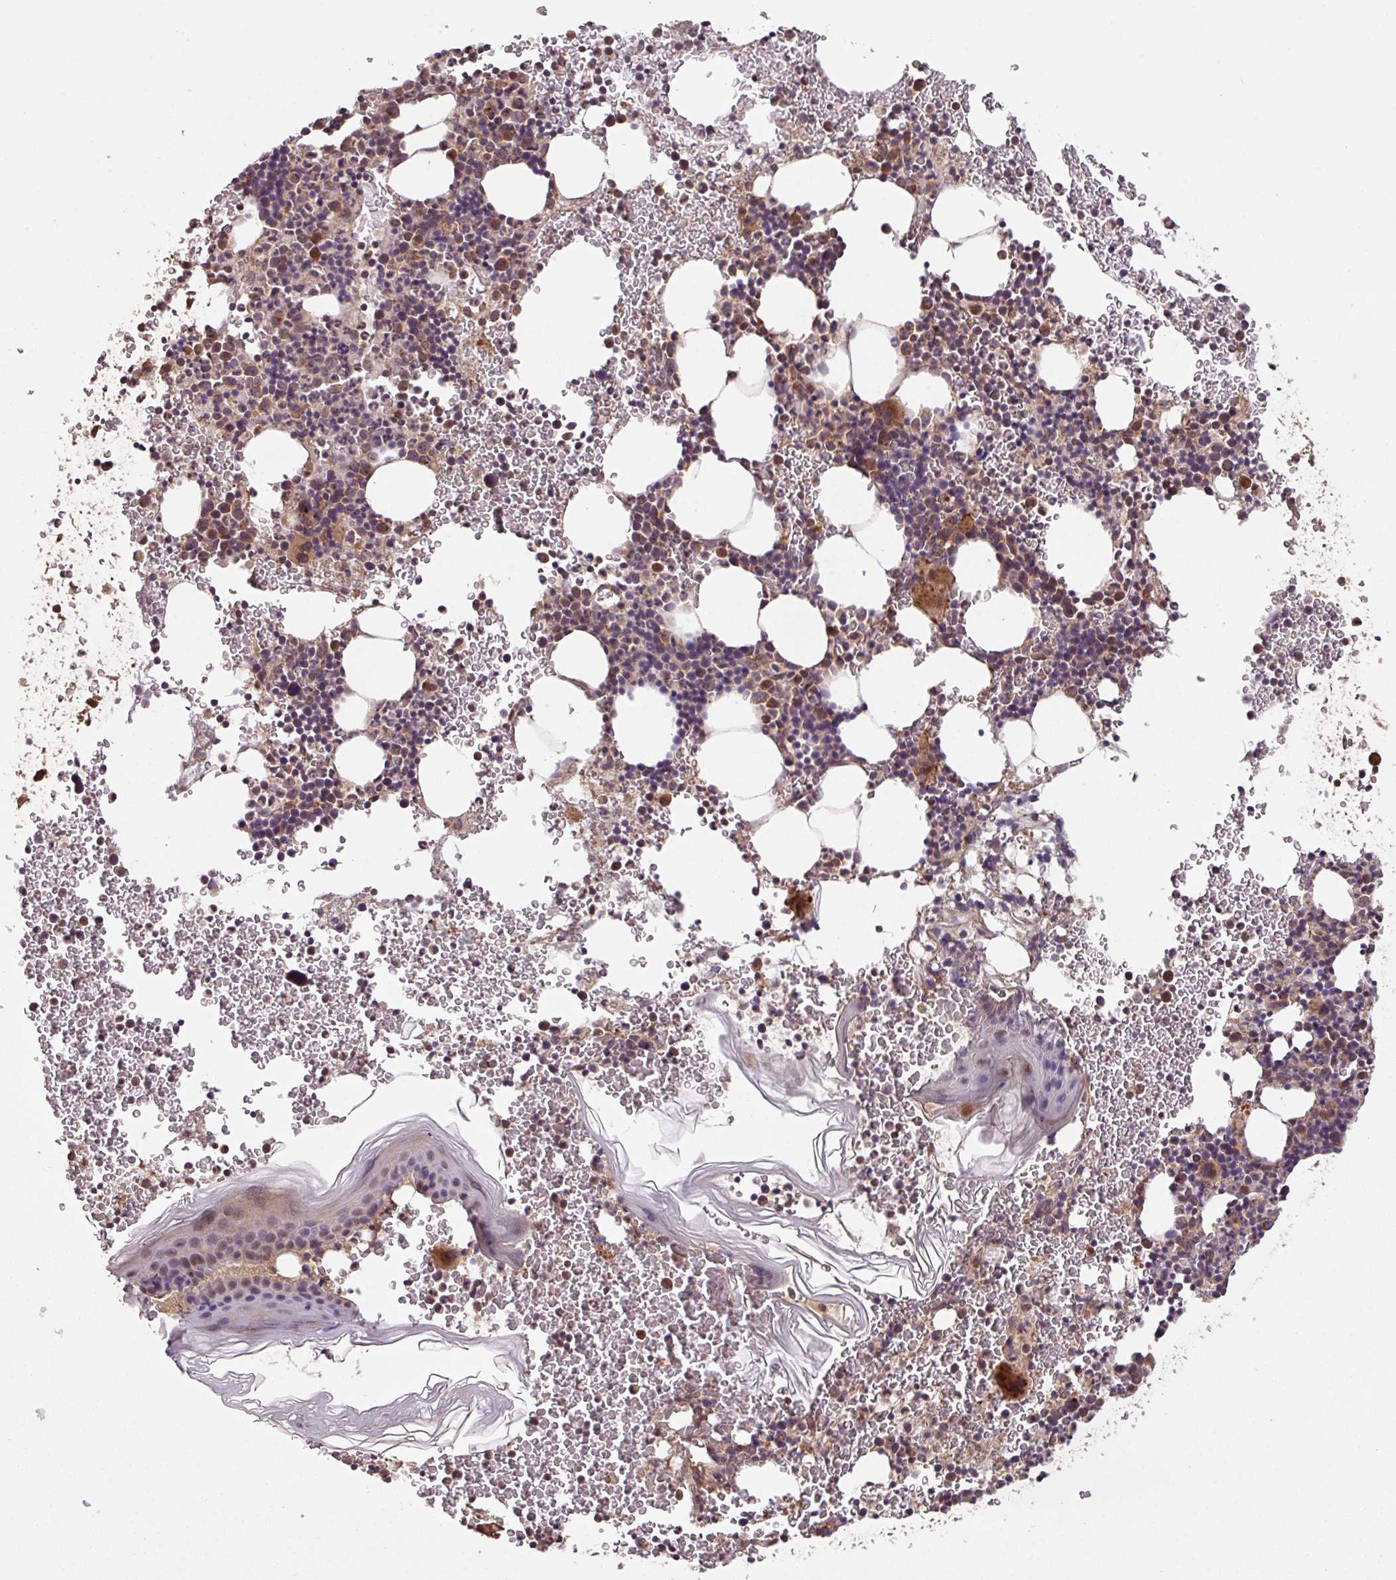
{"staining": {"intensity": "moderate", "quantity": "25%-75%", "location": "cytoplasmic/membranous"}, "tissue": "bone marrow", "cell_type": "Hematopoietic cells", "image_type": "normal", "snomed": [{"axis": "morphology", "description": "Normal tissue, NOS"}, {"axis": "topography", "description": "Bone marrow"}], "caption": "Moderate cytoplasmic/membranous staining for a protein is identified in about 25%-75% of hematopoietic cells of unremarkable bone marrow using immunohistochemistry.", "gene": "MRRF", "patient": {"sex": "male", "age": 61}}